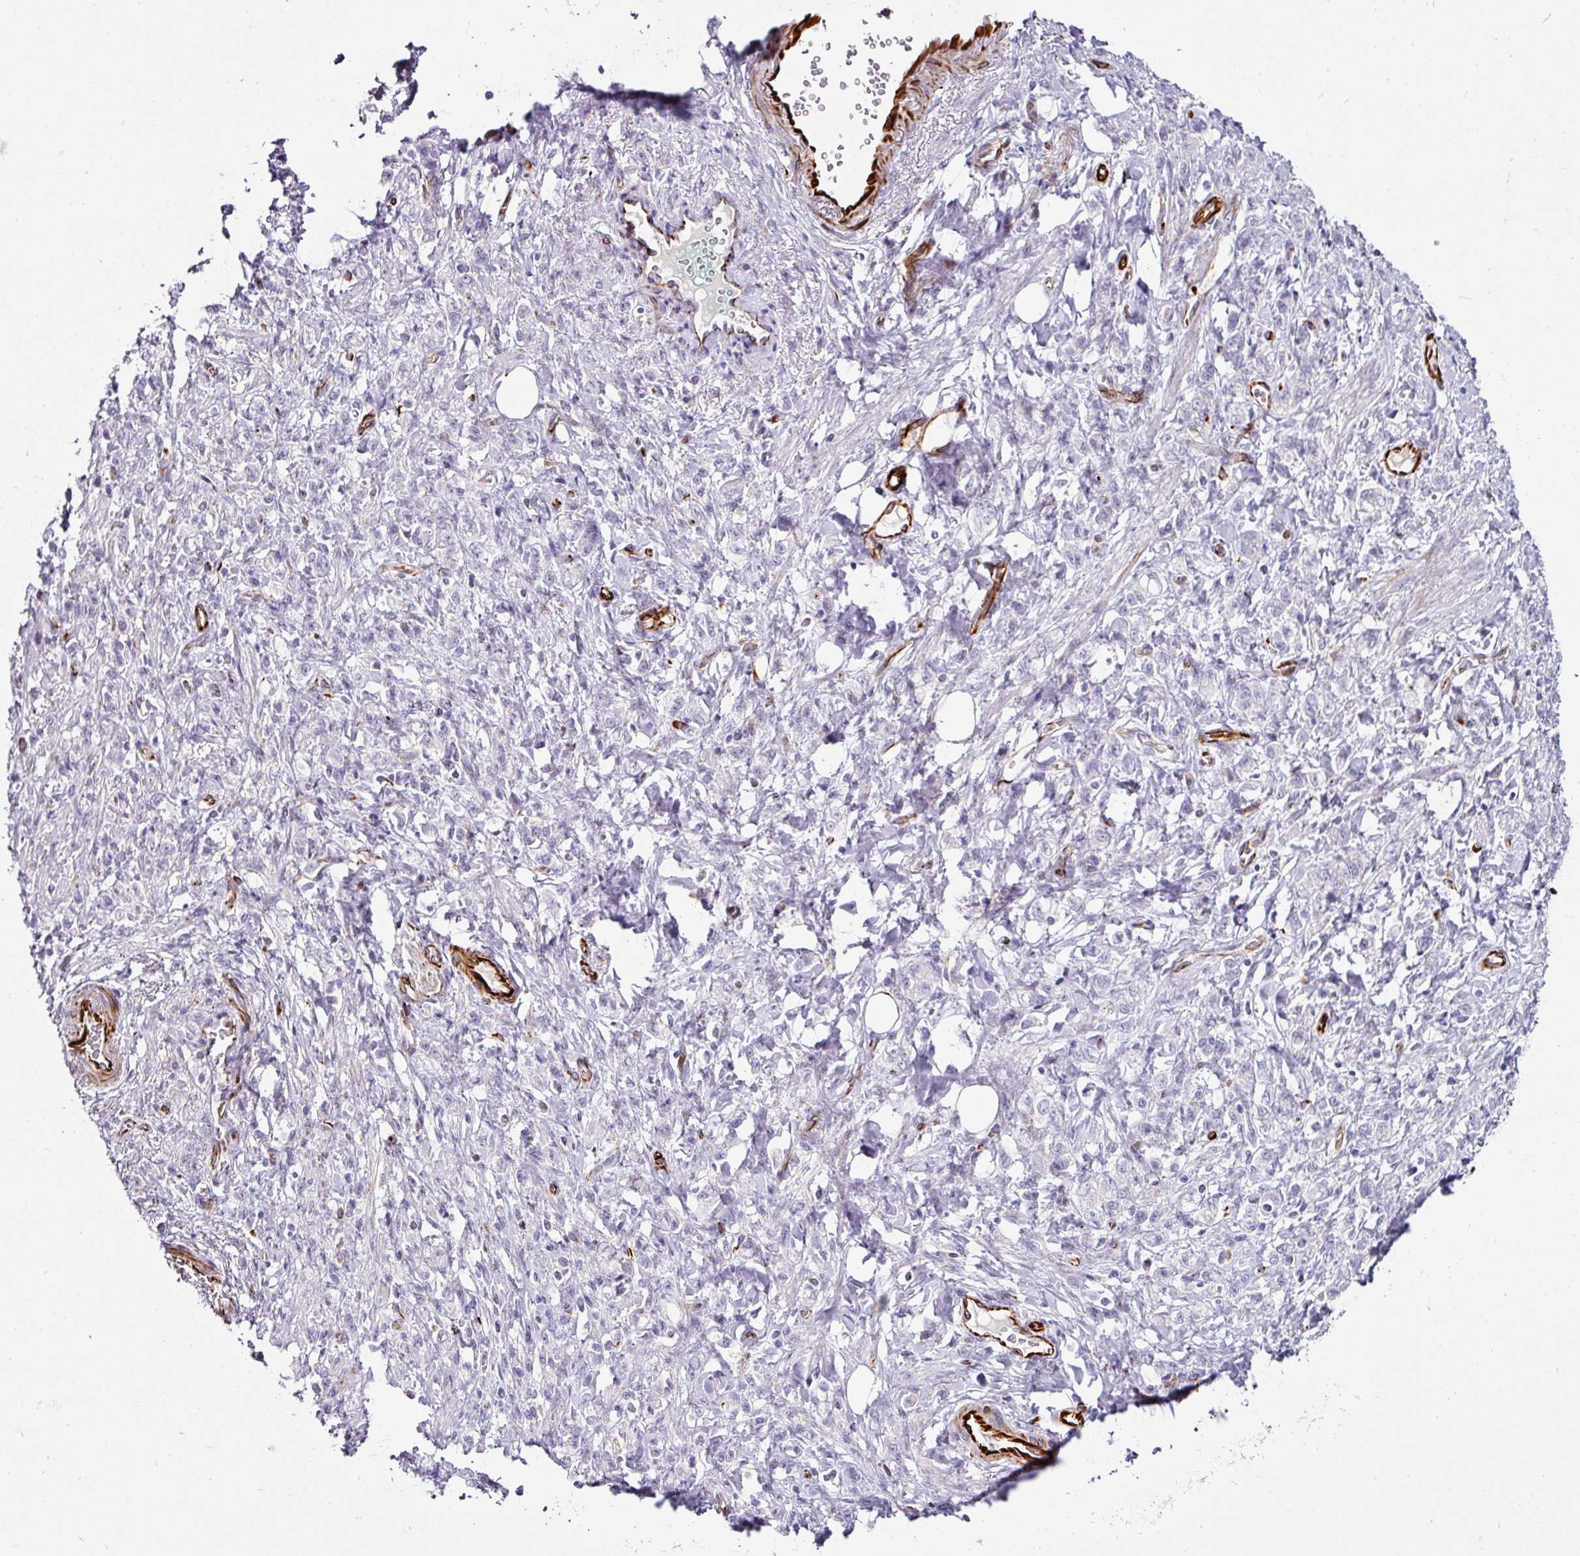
{"staining": {"intensity": "negative", "quantity": "none", "location": "none"}, "tissue": "stomach cancer", "cell_type": "Tumor cells", "image_type": "cancer", "snomed": [{"axis": "morphology", "description": "Adenocarcinoma, NOS"}, {"axis": "topography", "description": "Stomach"}], "caption": "Immunohistochemical staining of stomach cancer (adenocarcinoma) exhibits no significant positivity in tumor cells.", "gene": "TMPRSS9", "patient": {"sex": "male", "age": 77}}